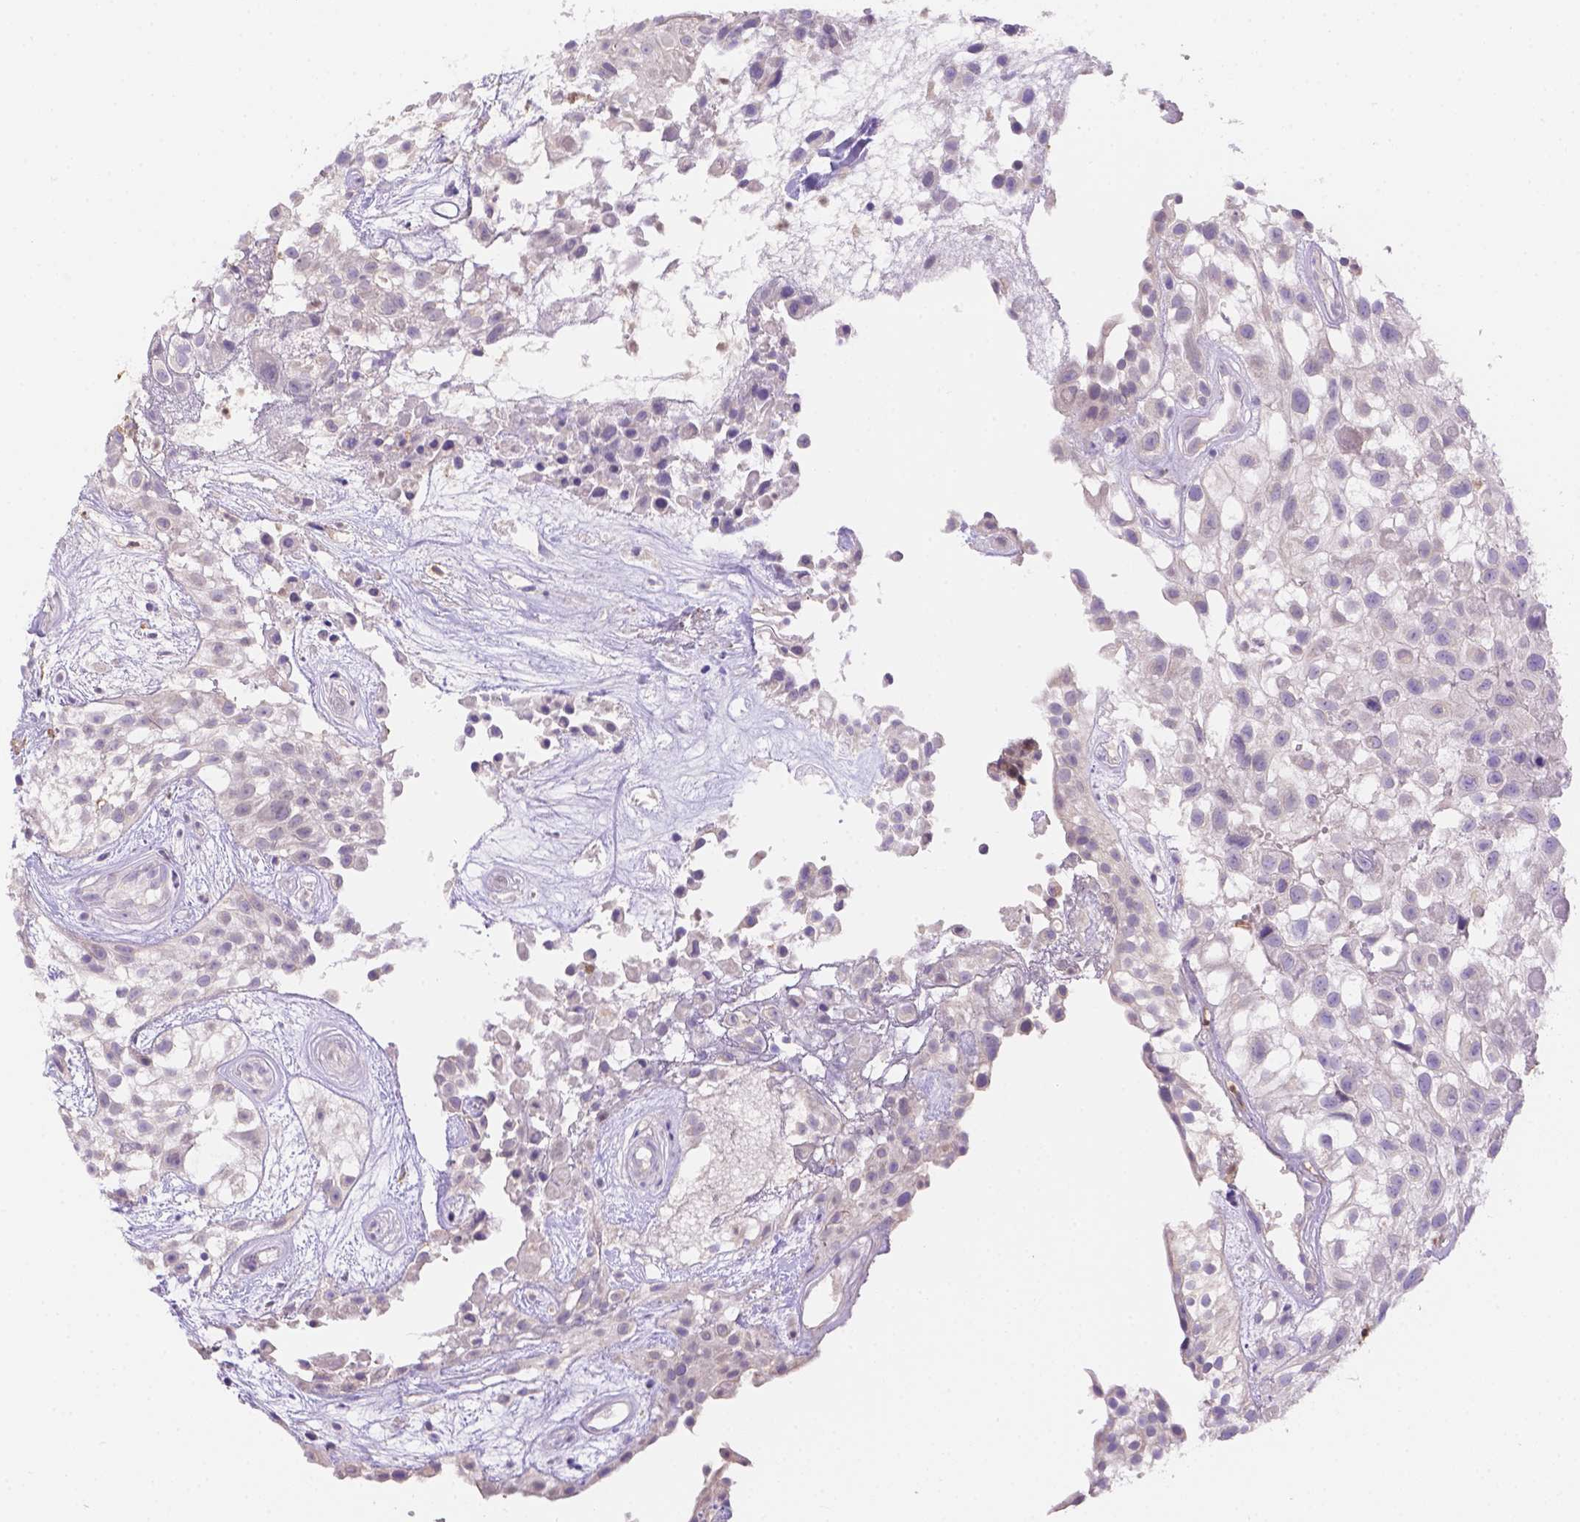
{"staining": {"intensity": "negative", "quantity": "none", "location": "none"}, "tissue": "urothelial cancer", "cell_type": "Tumor cells", "image_type": "cancer", "snomed": [{"axis": "morphology", "description": "Urothelial carcinoma, High grade"}, {"axis": "topography", "description": "Urinary bladder"}], "caption": "Immunohistochemistry of human high-grade urothelial carcinoma shows no expression in tumor cells. Nuclei are stained in blue.", "gene": "NXPE2", "patient": {"sex": "male", "age": 56}}